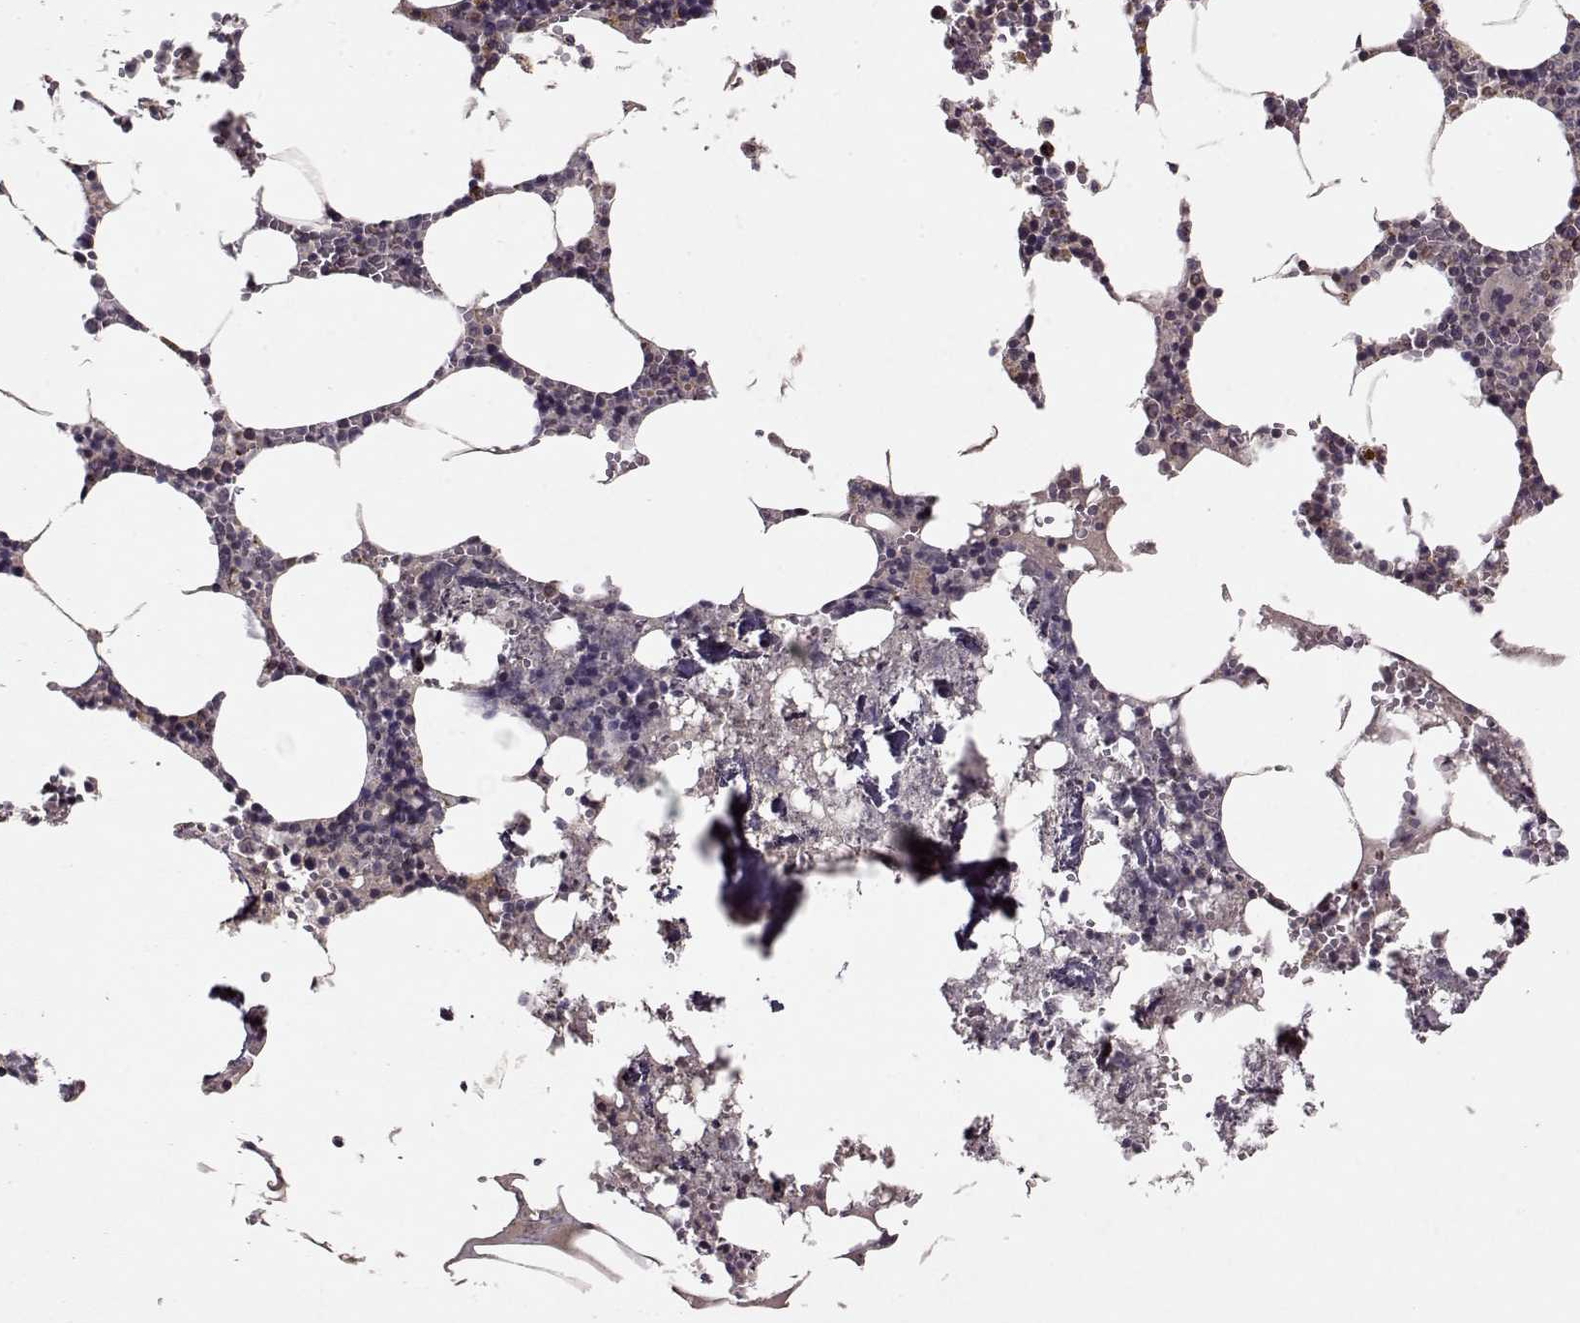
{"staining": {"intensity": "strong", "quantity": "<25%", "location": "cytoplasmic/membranous"}, "tissue": "bone marrow", "cell_type": "Hematopoietic cells", "image_type": "normal", "snomed": [{"axis": "morphology", "description": "Normal tissue, NOS"}, {"axis": "topography", "description": "Bone marrow"}], "caption": "Immunohistochemical staining of unremarkable bone marrow reveals <25% levels of strong cytoplasmic/membranous protein positivity in about <25% of hematopoietic cells. The staining was performed using DAB (3,3'-diaminobenzidine), with brown indicating positive protein expression. Nuclei are stained blue with hematoxylin.", "gene": "CMTM3", "patient": {"sex": "male", "age": 54}}